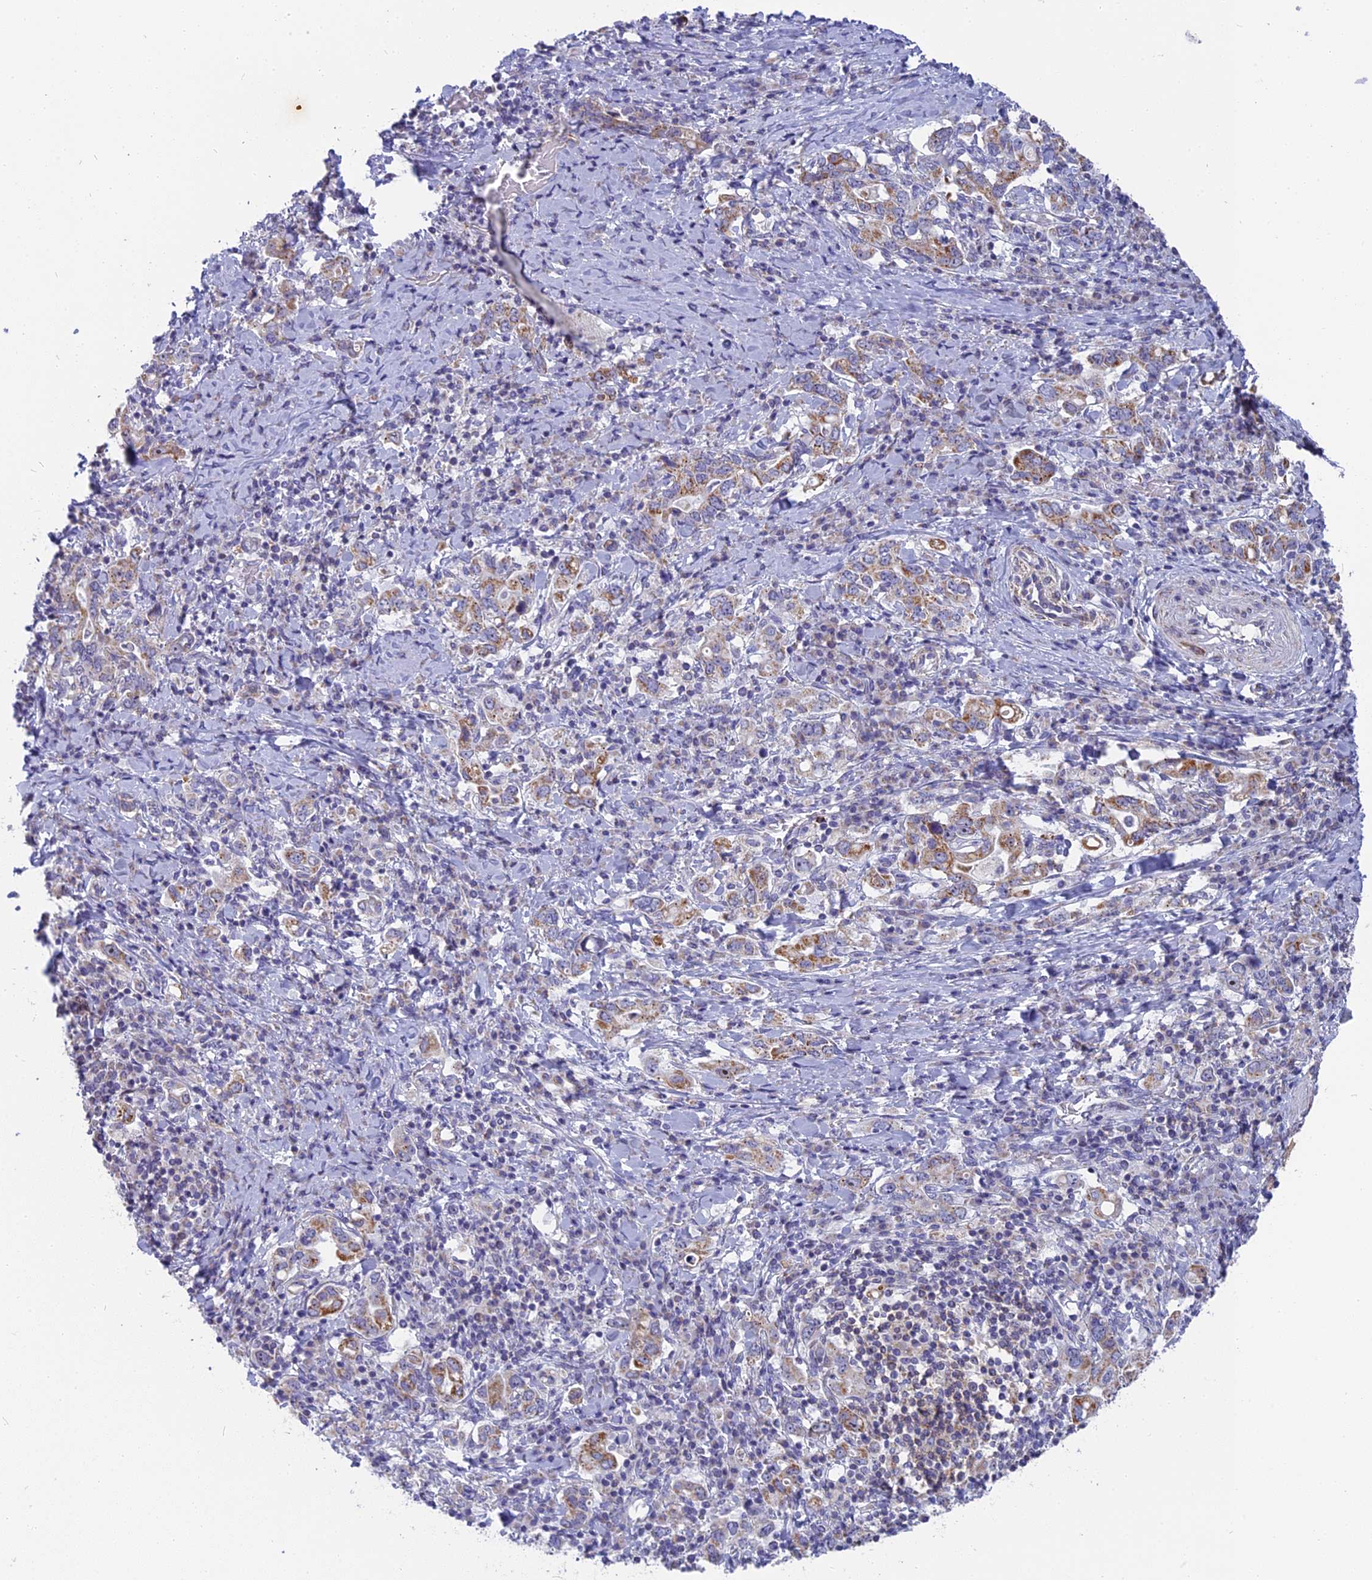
{"staining": {"intensity": "moderate", "quantity": "<25%", "location": "cytoplasmic/membranous"}, "tissue": "stomach cancer", "cell_type": "Tumor cells", "image_type": "cancer", "snomed": [{"axis": "morphology", "description": "Adenocarcinoma, NOS"}, {"axis": "topography", "description": "Stomach, upper"}, {"axis": "topography", "description": "Stomach"}], "caption": "Human adenocarcinoma (stomach) stained with a protein marker exhibits moderate staining in tumor cells.", "gene": "DTWD1", "patient": {"sex": "male", "age": 62}}